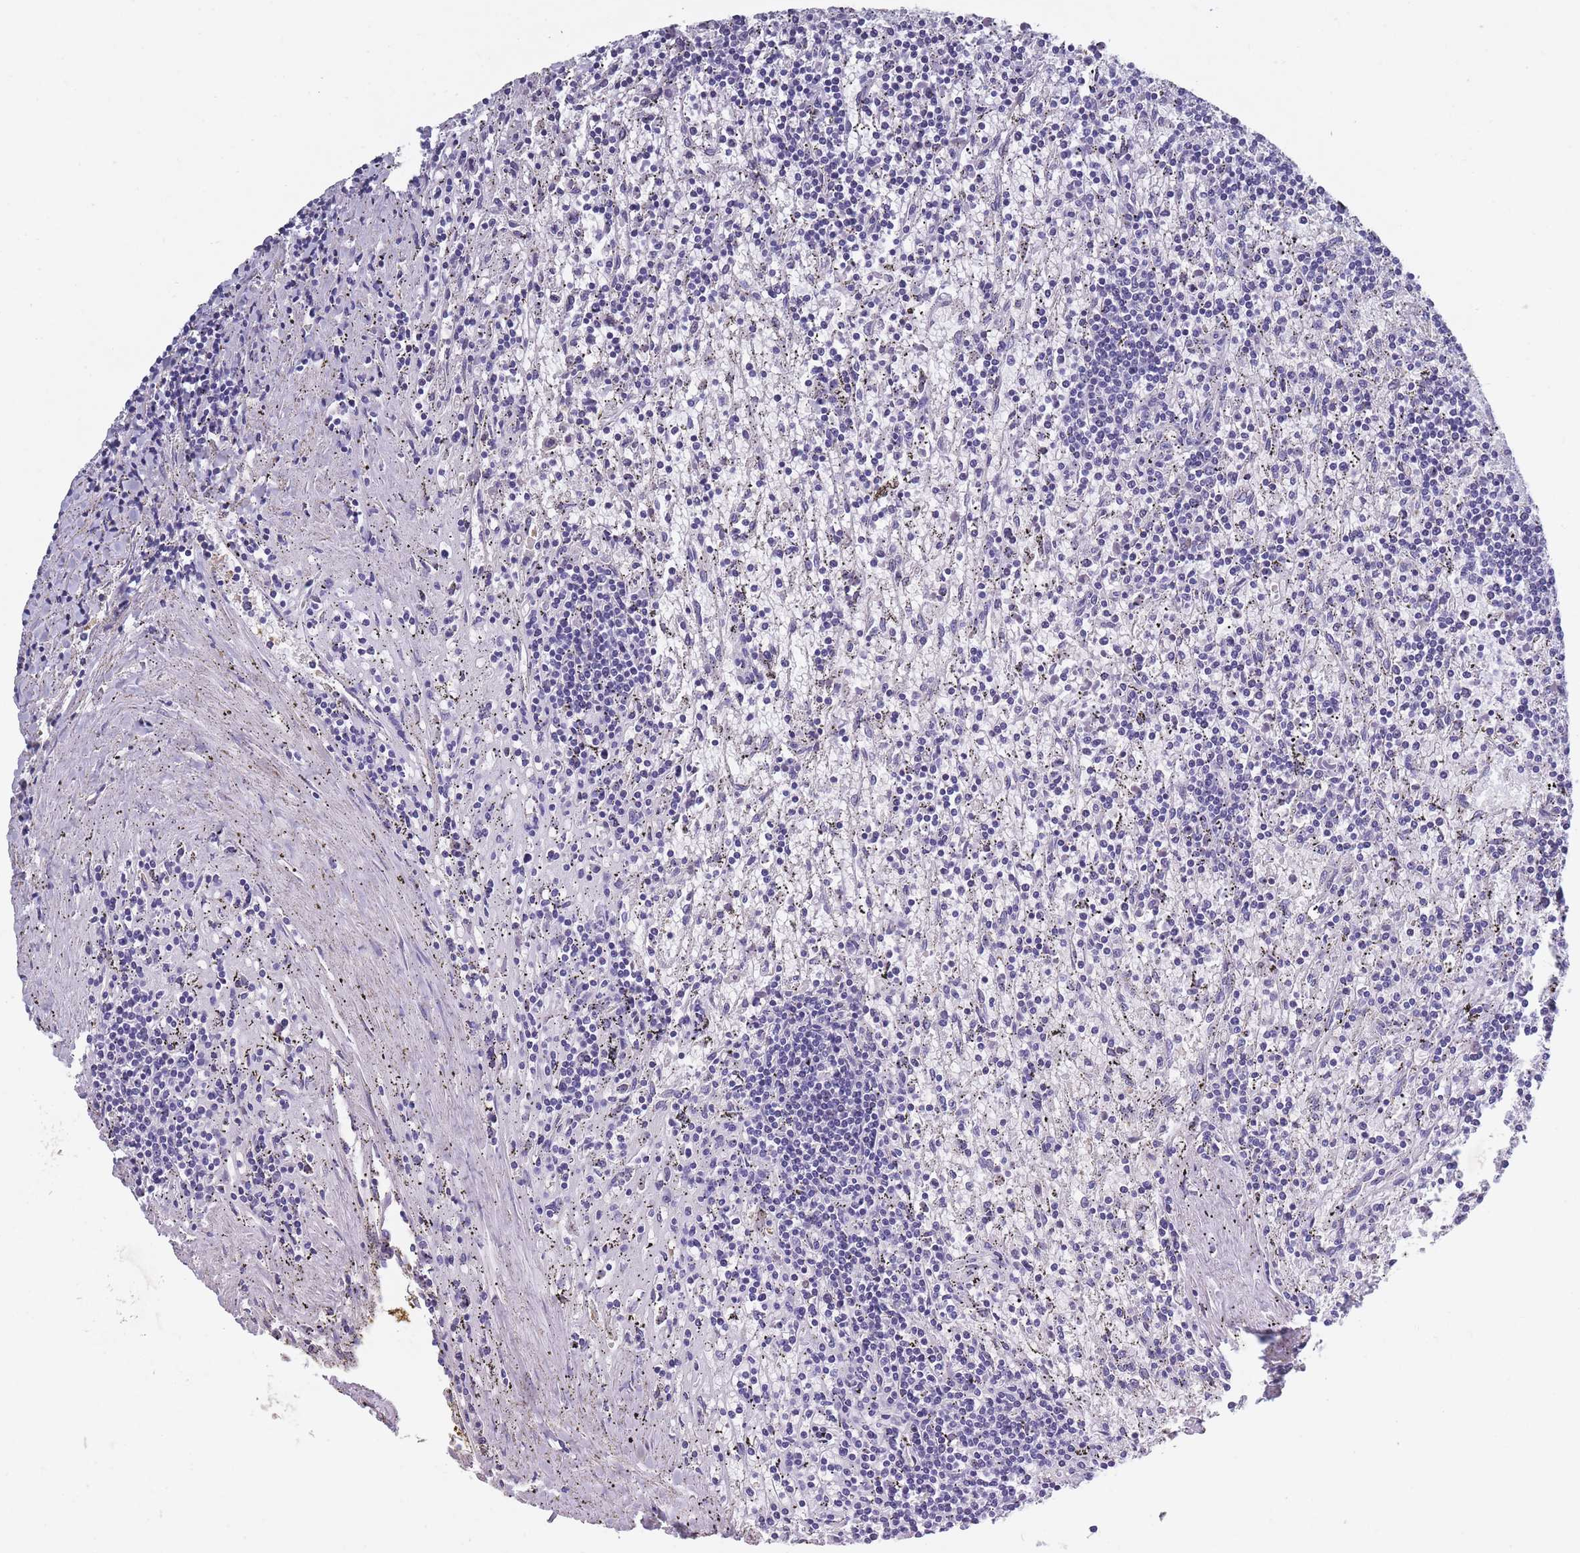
{"staining": {"intensity": "negative", "quantity": "none", "location": "none"}, "tissue": "lymphoma", "cell_type": "Tumor cells", "image_type": "cancer", "snomed": [{"axis": "morphology", "description": "Malignant lymphoma, non-Hodgkin's type, Low grade"}, {"axis": "topography", "description": "Spleen"}], "caption": "There is no significant positivity in tumor cells of malignant lymphoma, non-Hodgkin's type (low-grade). The staining is performed using DAB brown chromogen with nuclei counter-stained in using hematoxylin.", "gene": "OR4C5", "patient": {"sex": "male", "age": 76}}